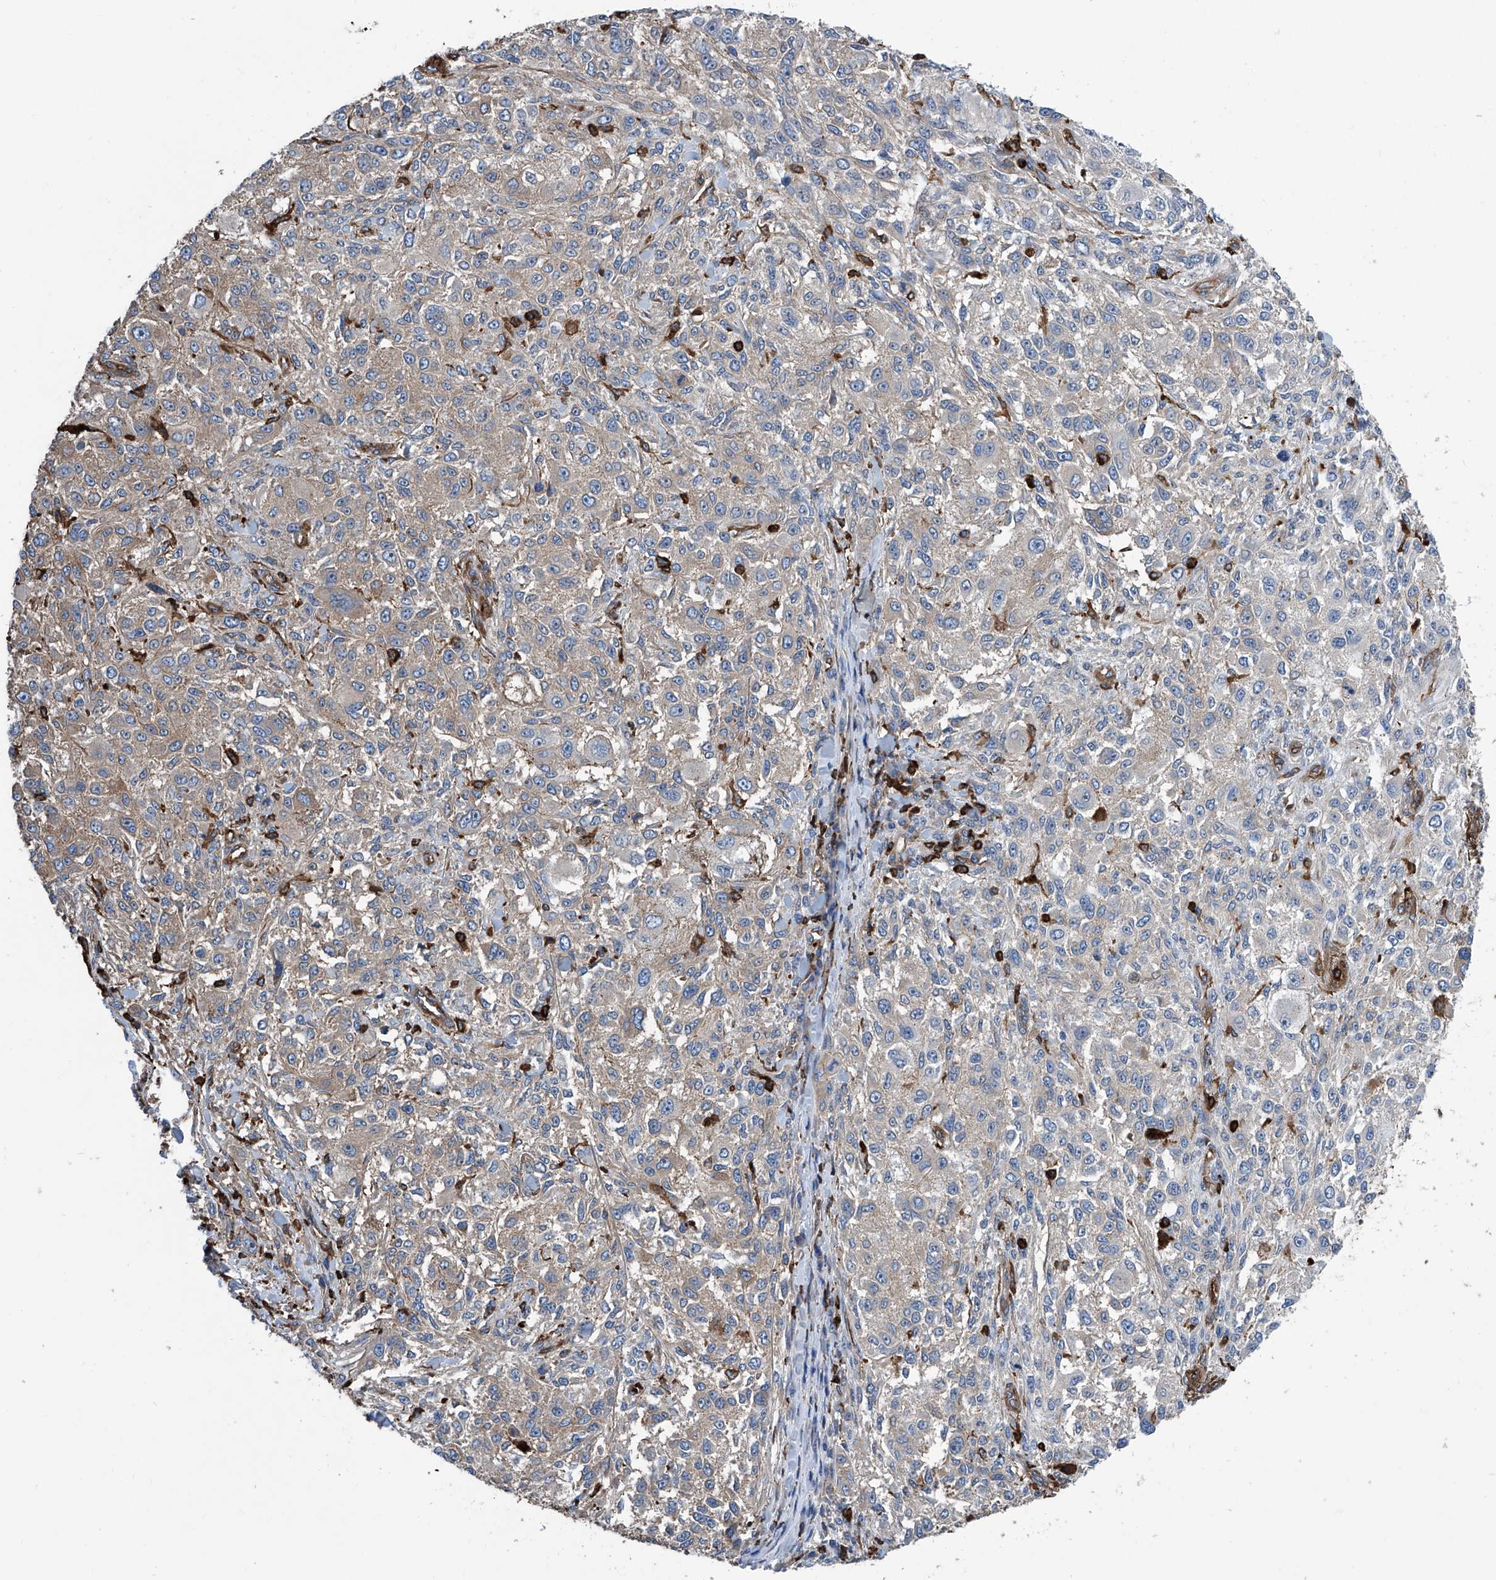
{"staining": {"intensity": "weak", "quantity": "25%-75%", "location": "cytoplasmic/membranous"}, "tissue": "melanoma", "cell_type": "Tumor cells", "image_type": "cancer", "snomed": [{"axis": "morphology", "description": "Necrosis, NOS"}, {"axis": "morphology", "description": "Malignant melanoma, NOS"}, {"axis": "topography", "description": "Skin"}], "caption": "A histopathology image of human malignant melanoma stained for a protein demonstrates weak cytoplasmic/membranous brown staining in tumor cells. The protein of interest is shown in brown color, while the nuclei are stained blue.", "gene": "ZNF484", "patient": {"sex": "female", "age": 87}}